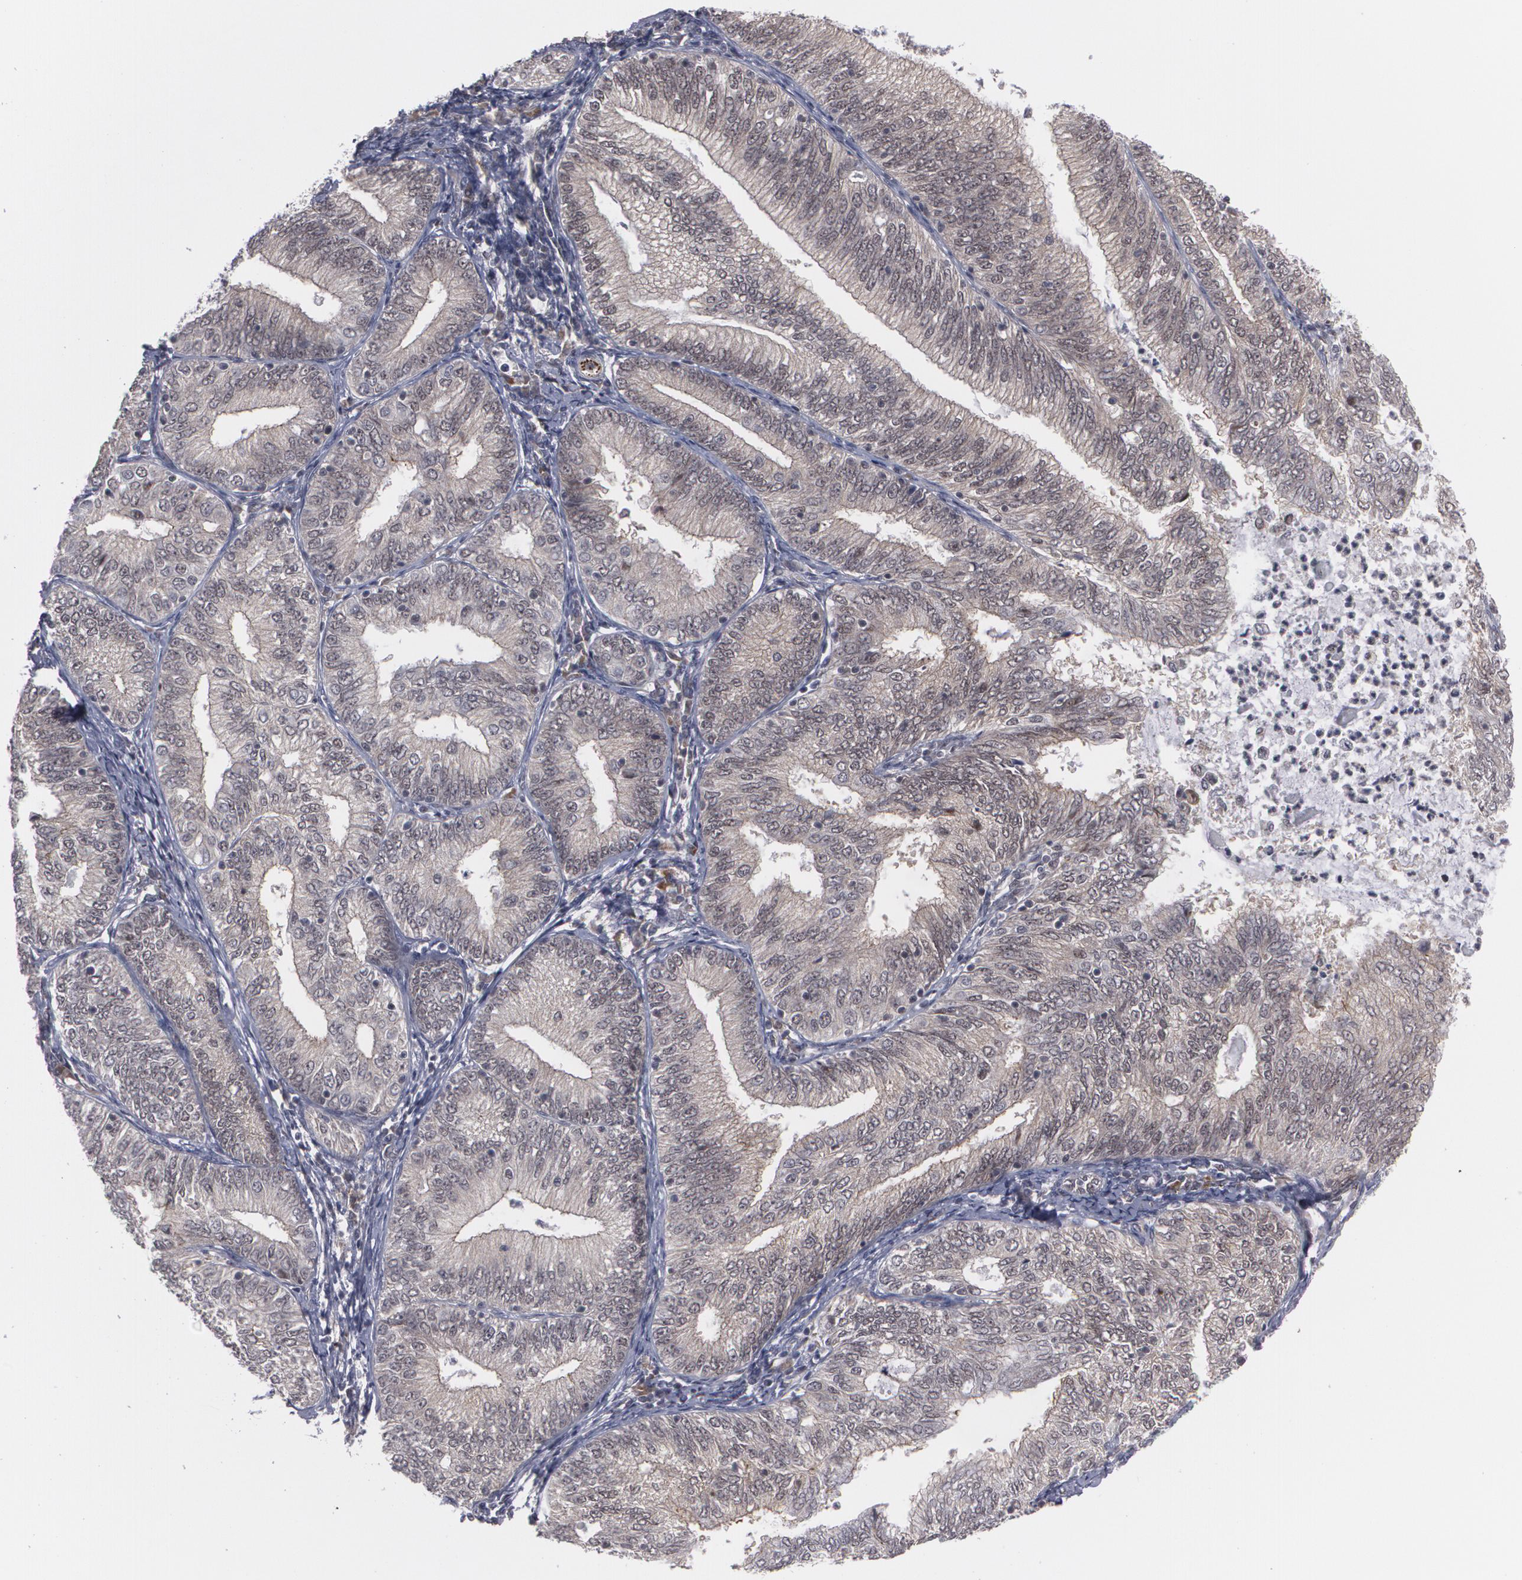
{"staining": {"intensity": "moderate", "quantity": "25%-75%", "location": "nuclear"}, "tissue": "endometrial cancer", "cell_type": "Tumor cells", "image_type": "cancer", "snomed": [{"axis": "morphology", "description": "Adenocarcinoma, NOS"}, {"axis": "topography", "description": "Endometrium"}], "caption": "Endometrial cancer (adenocarcinoma) stained for a protein reveals moderate nuclear positivity in tumor cells.", "gene": "INTS6", "patient": {"sex": "female", "age": 69}}